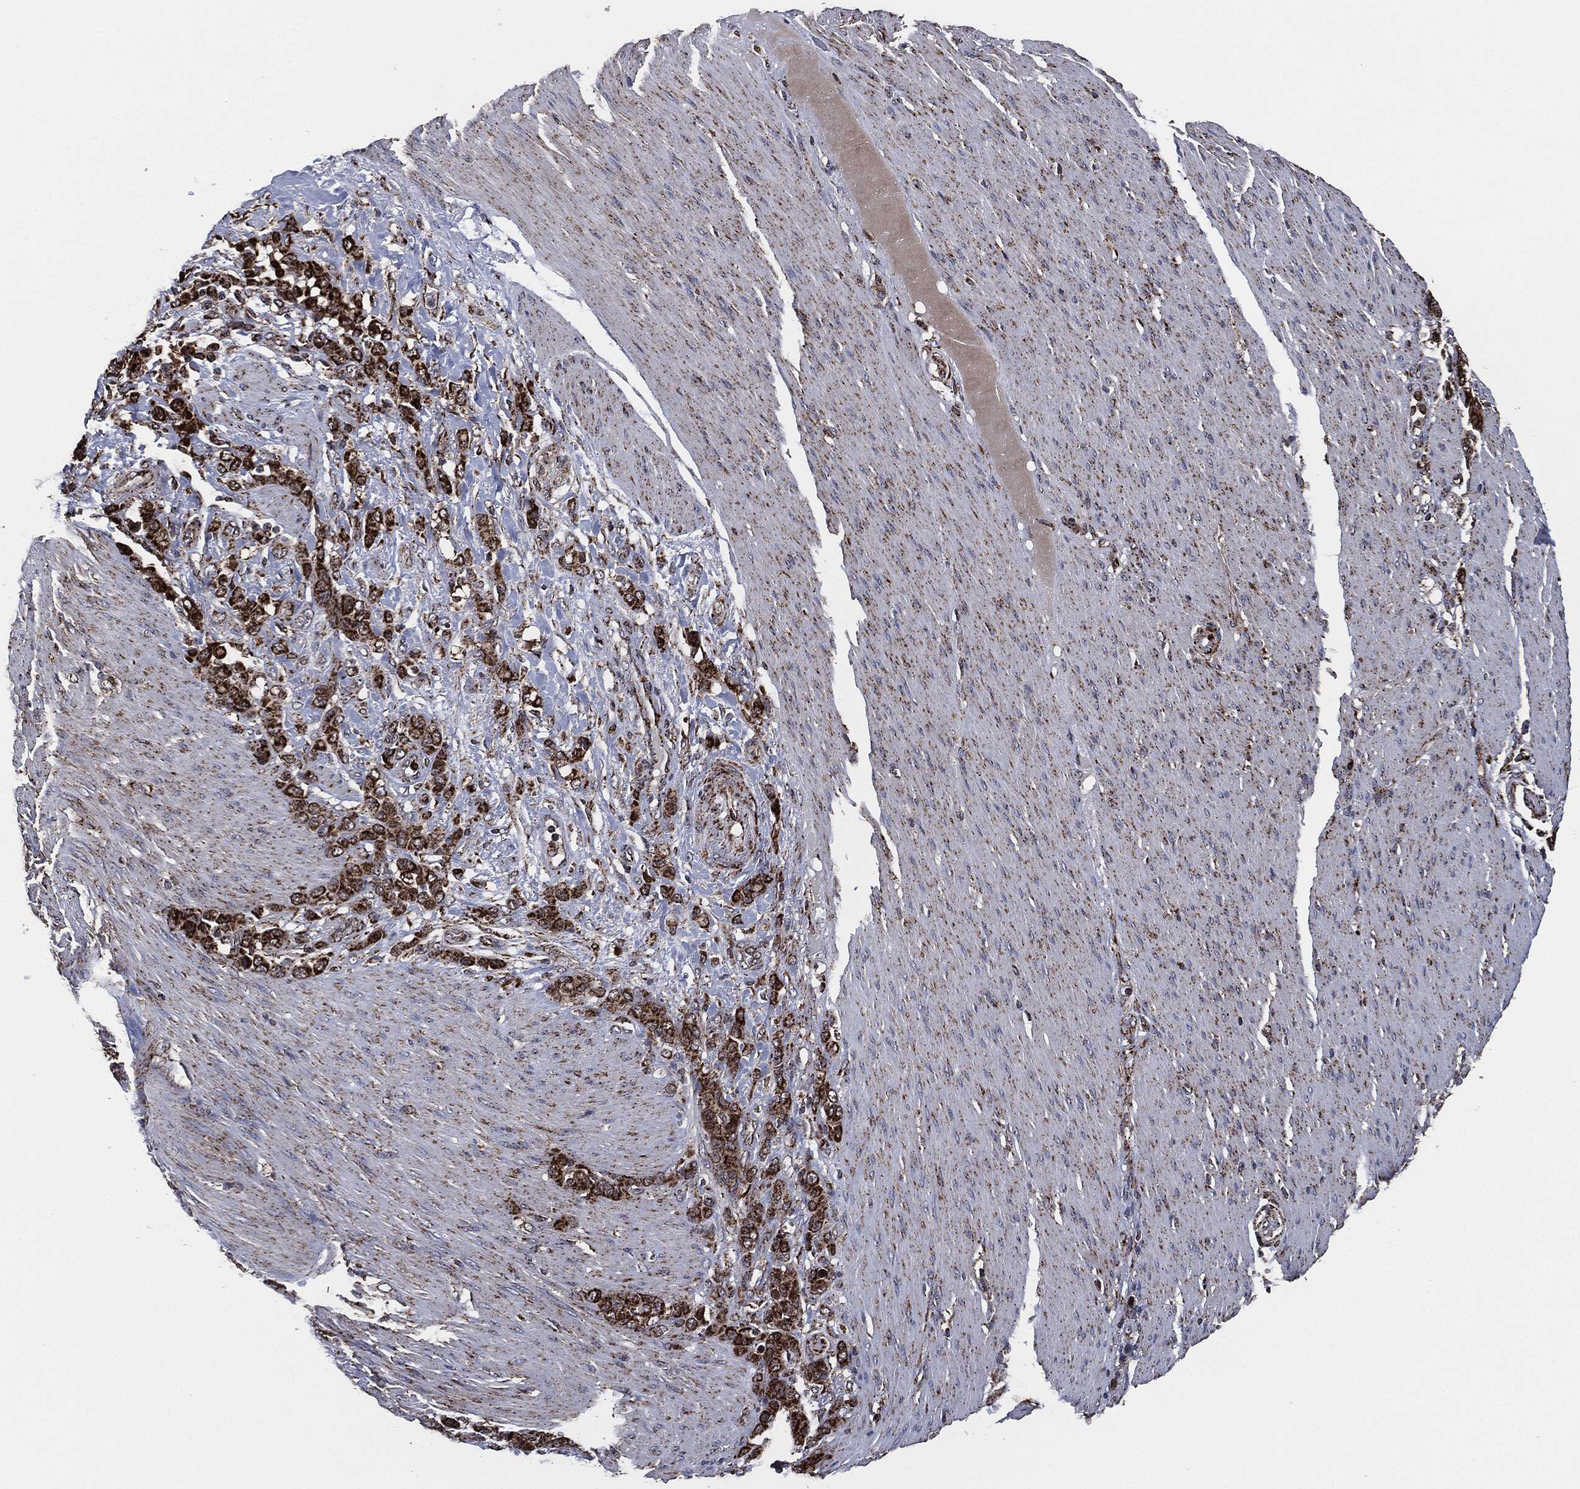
{"staining": {"intensity": "strong", "quantity": "25%-75%", "location": "cytoplasmic/membranous"}, "tissue": "stomach cancer", "cell_type": "Tumor cells", "image_type": "cancer", "snomed": [{"axis": "morphology", "description": "Normal tissue, NOS"}, {"axis": "morphology", "description": "Adenocarcinoma, NOS"}, {"axis": "topography", "description": "Stomach"}], "caption": "The micrograph displays a brown stain indicating the presence of a protein in the cytoplasmic/membranous of tumor cells in stomach cancer.", "gene": "FH", "patient": {"sex": "female", "age": 79}}